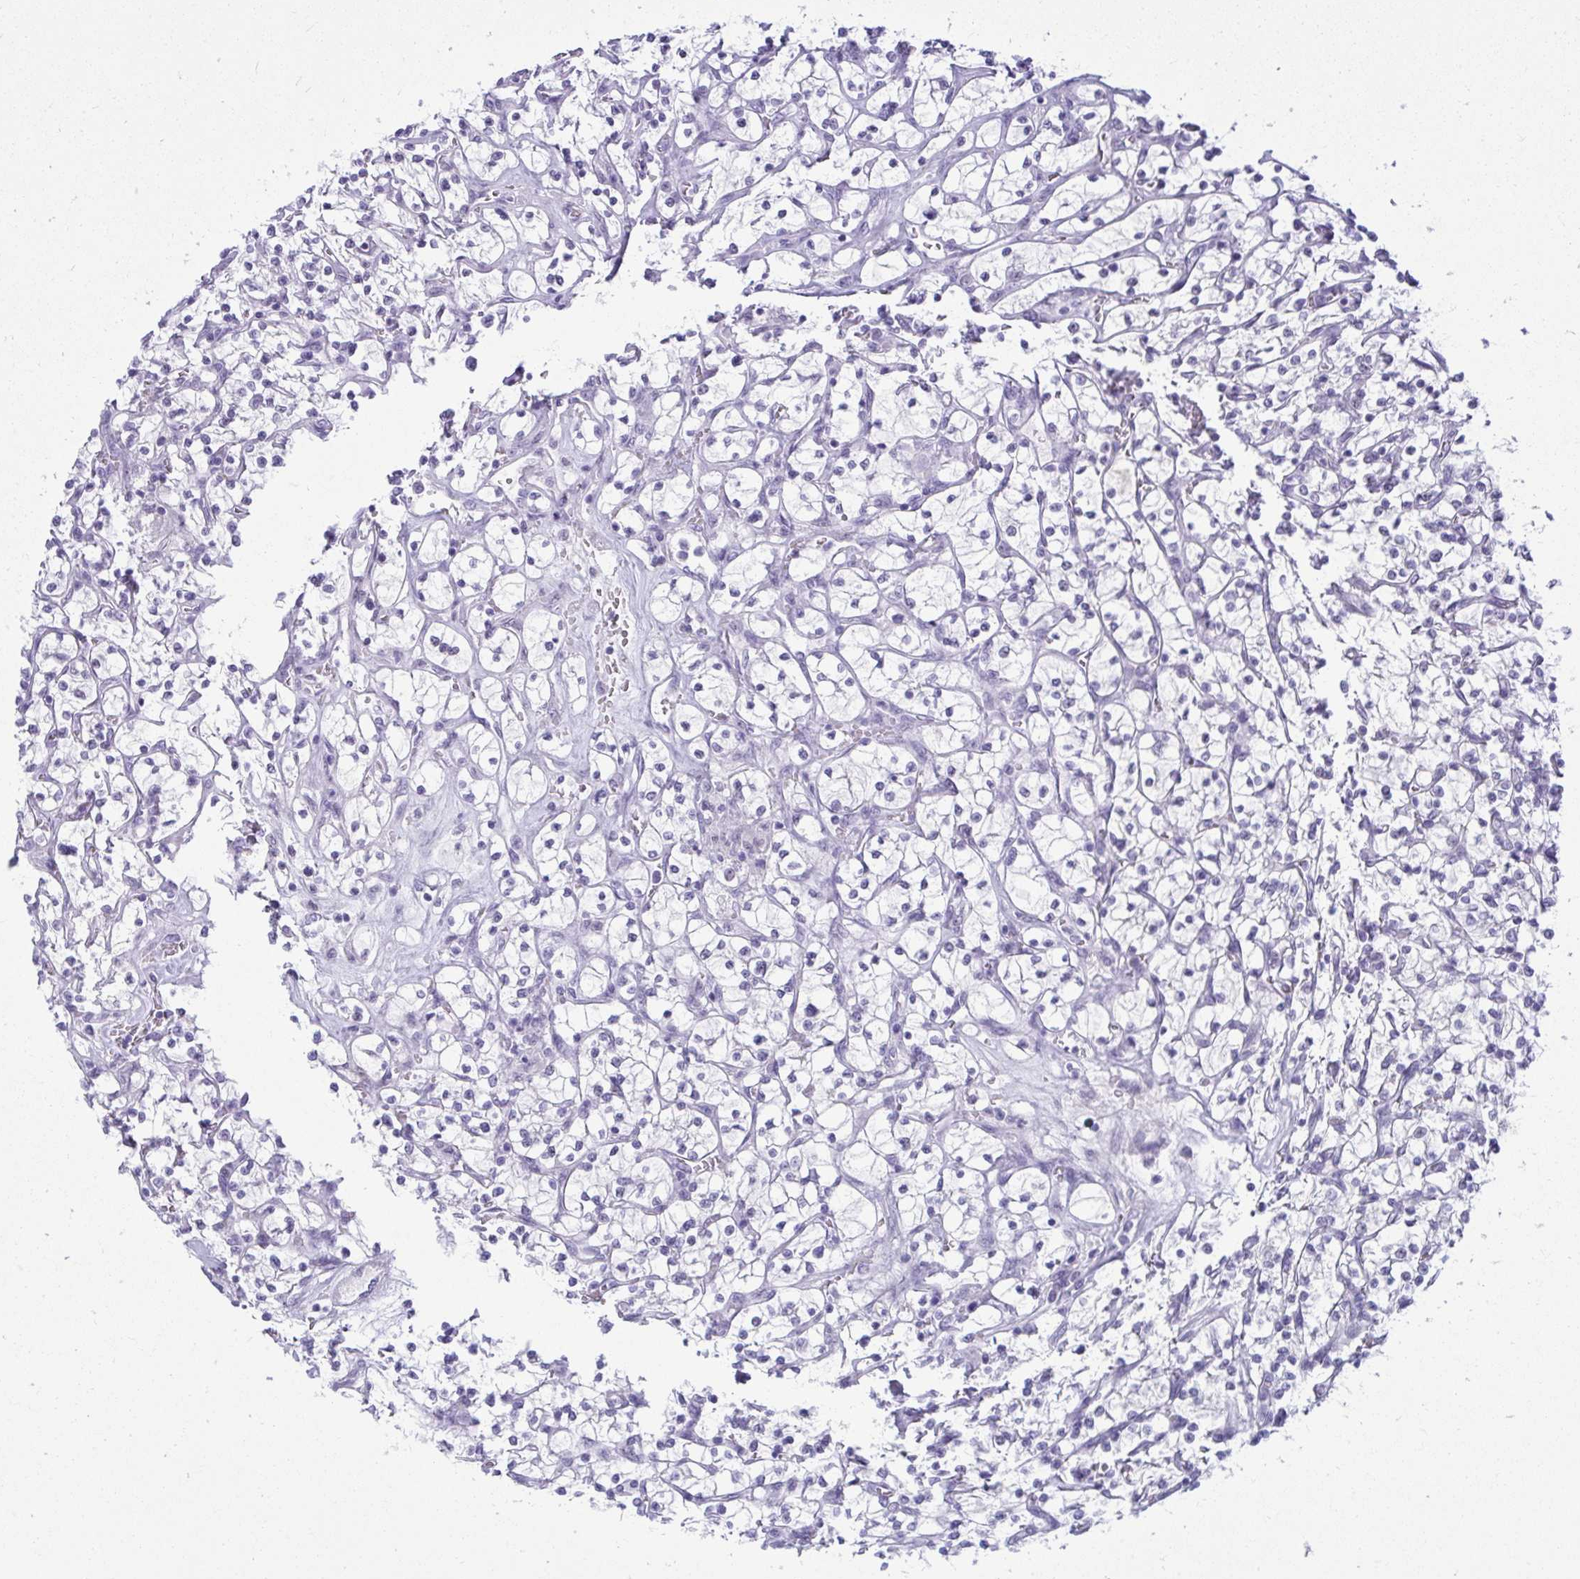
{"staining": {"intensity": "negative", "quantity": "none", "location": "none"}, "tissue": "renal cancer", "cell_type": "Tumor cells", "image_type": "cancer", "snomed": [{"axis": "morphology", "description": "Adenocarcinoma, NOS"}, {"axis": "topography", "description": "Kidney"}], "caption": "An immunohistochemistry image of adenocarcinoma (renal) is shown. There is no staining in tumor cells of adenocarcinoma (renal).", "gene": "OR5F1", "patient": {"sex": "female", "age": 64}}